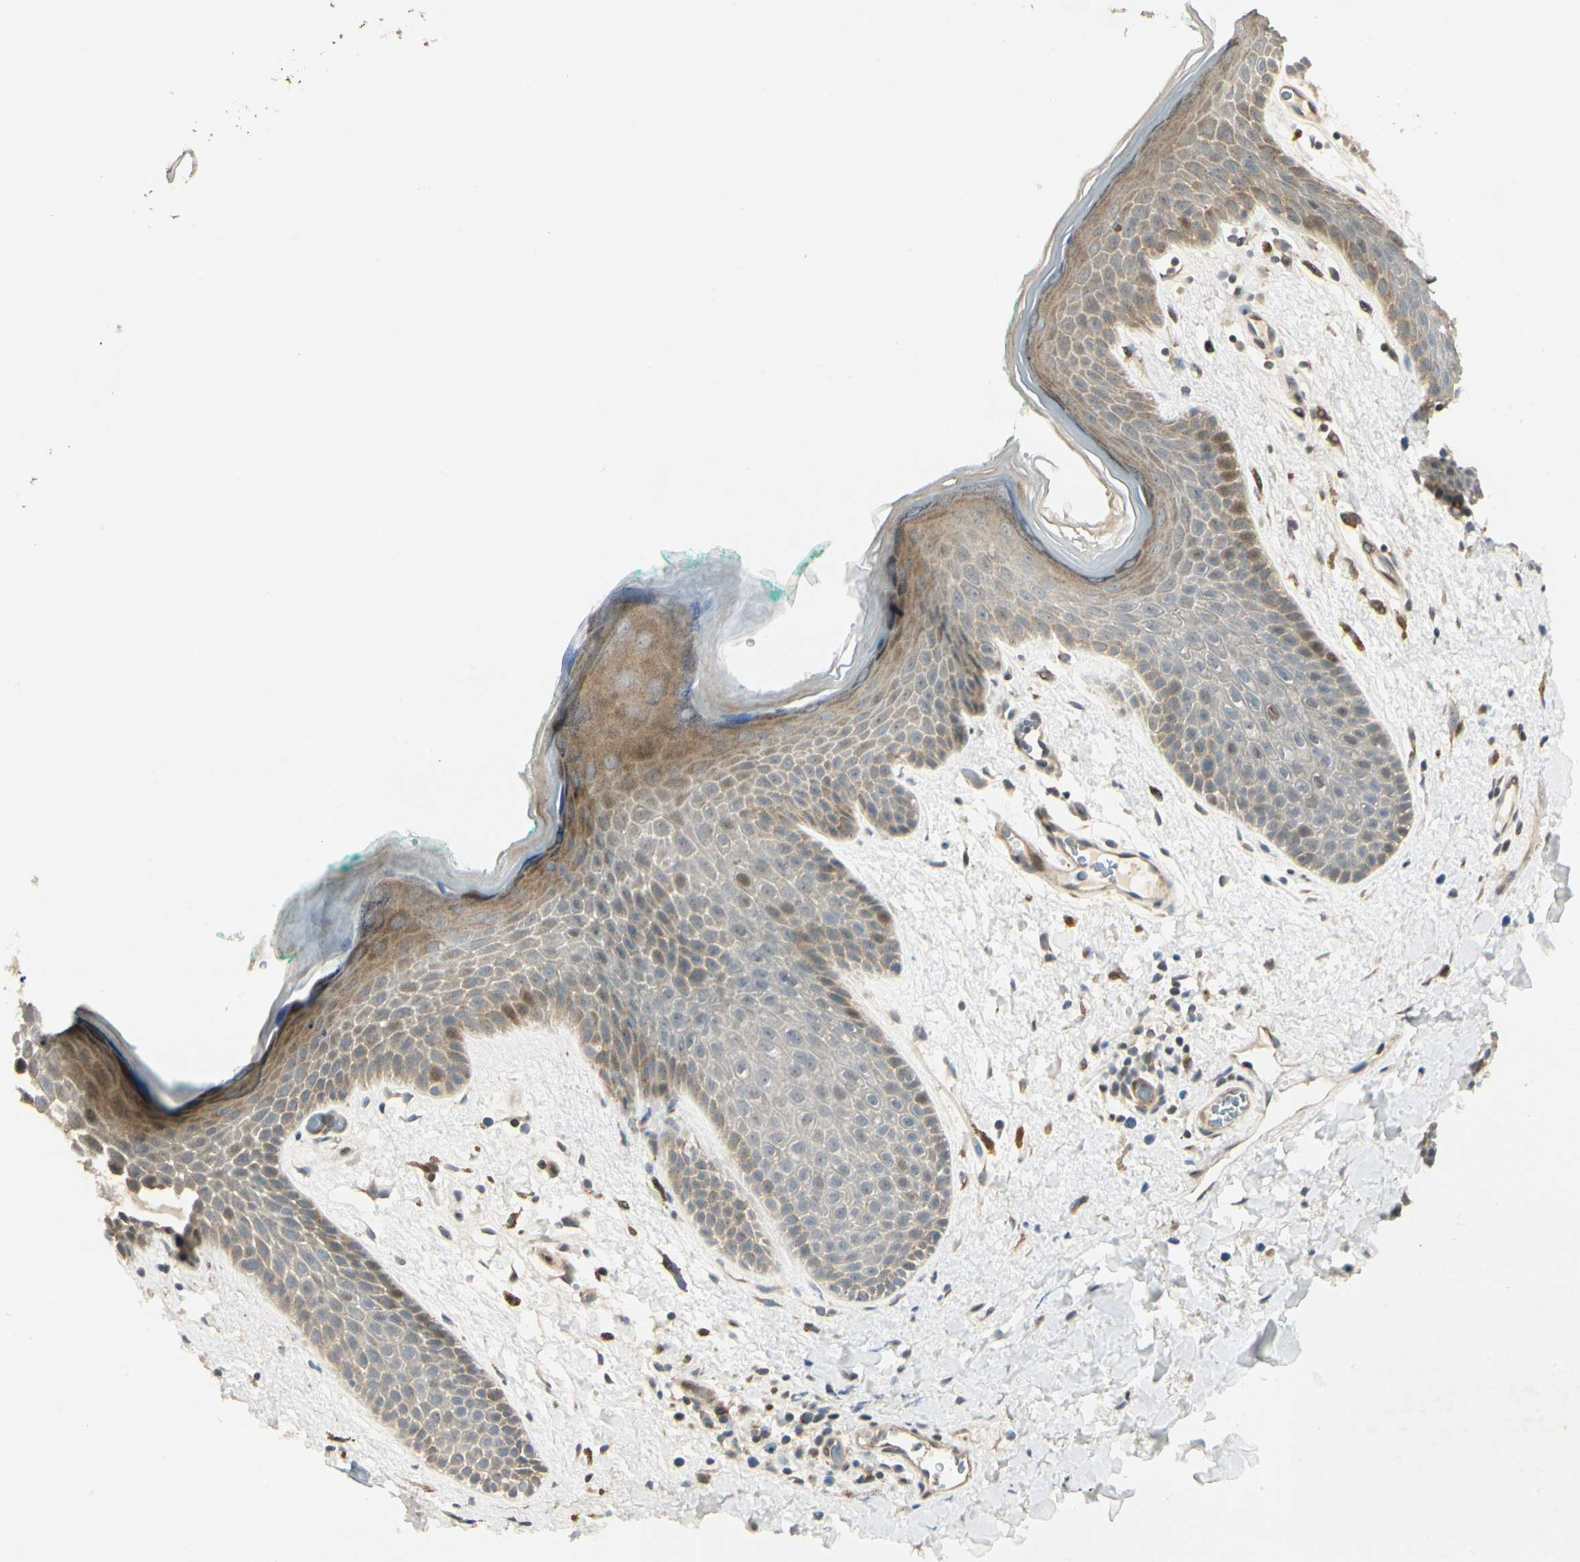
{"staining": {"intensity": "moderate", "quantity": ">75%", "location": "cytoplasmic/membranous"}, "tissue": "skin", "cell_type": "Epidermal cells", "image_type": "normal", "snomed": [{"axis": "morphology", "description": "Normal tissue, NOS"}, {"axis": "topography", "description": "Anal"}], "caption": "Immunohistochemistry of benign skin reveals medium levels of moderate cytoplasmic/membranous staining in approximately >75% of epidermal cells.", "gene": "P4HA3", "patient": {"sex": "male", "age": 74}}